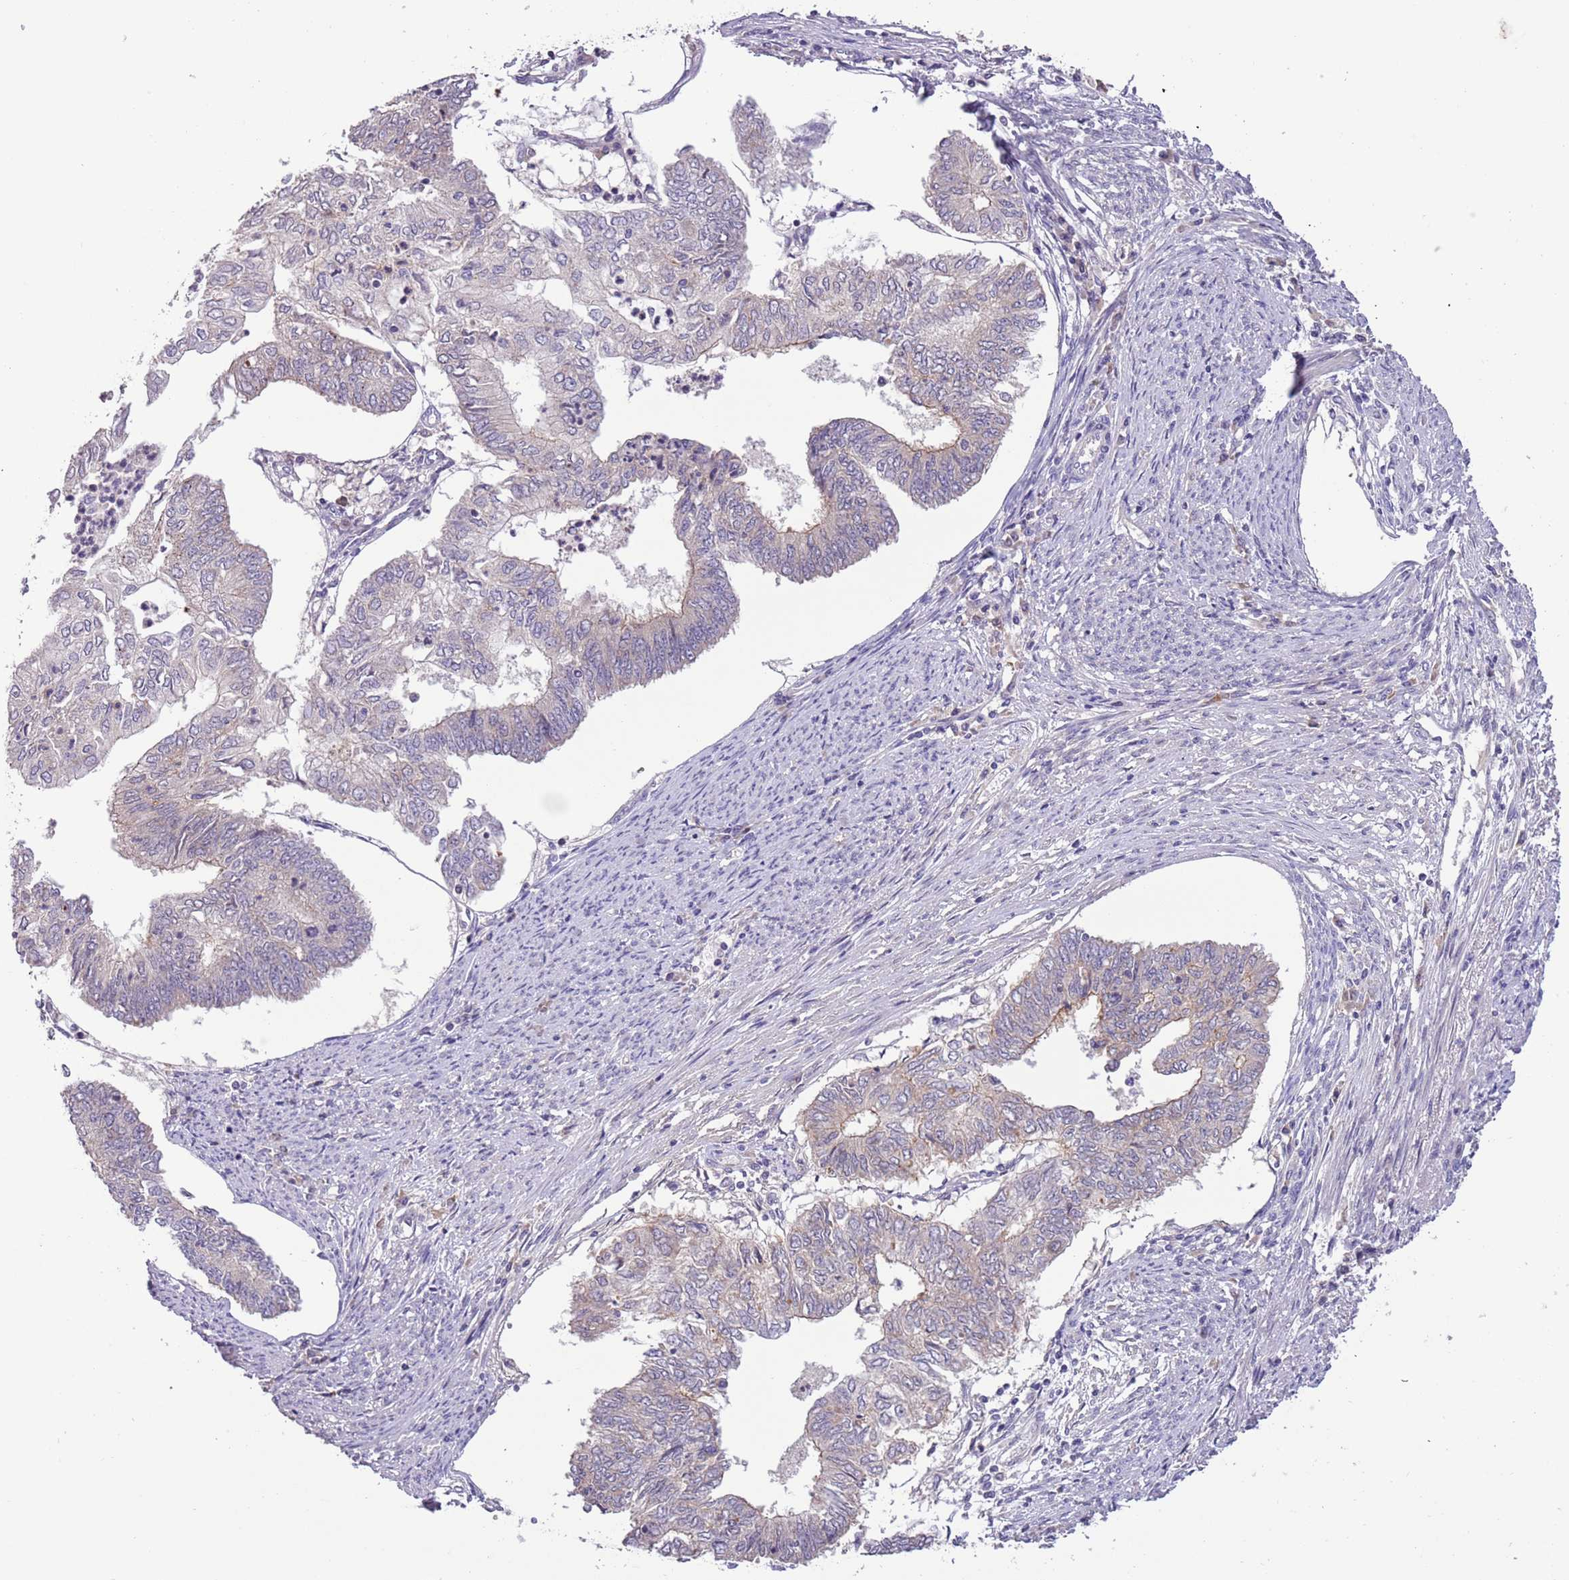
{"staining": {"intensity": "weak", "quantity": "<25%", "location": "cytoplasmic/membranous"}, "tissue": "endometrial cancer", "cell_type": "Tumor cells", "image_type": "cancer", "snomed": [{"axis": "morphology", "description": "Adenocarcinoma, NOS"}, {"axis": "topography", "description": "Endometrium"}], "caption": "This is an immunohistochemistry (IHC) micrograph of adenocarcinoma (endometrial). There is no staining in tumor cells.", "gene": "SHROOM3", "patient": {"sex": "female", "age": 68}}